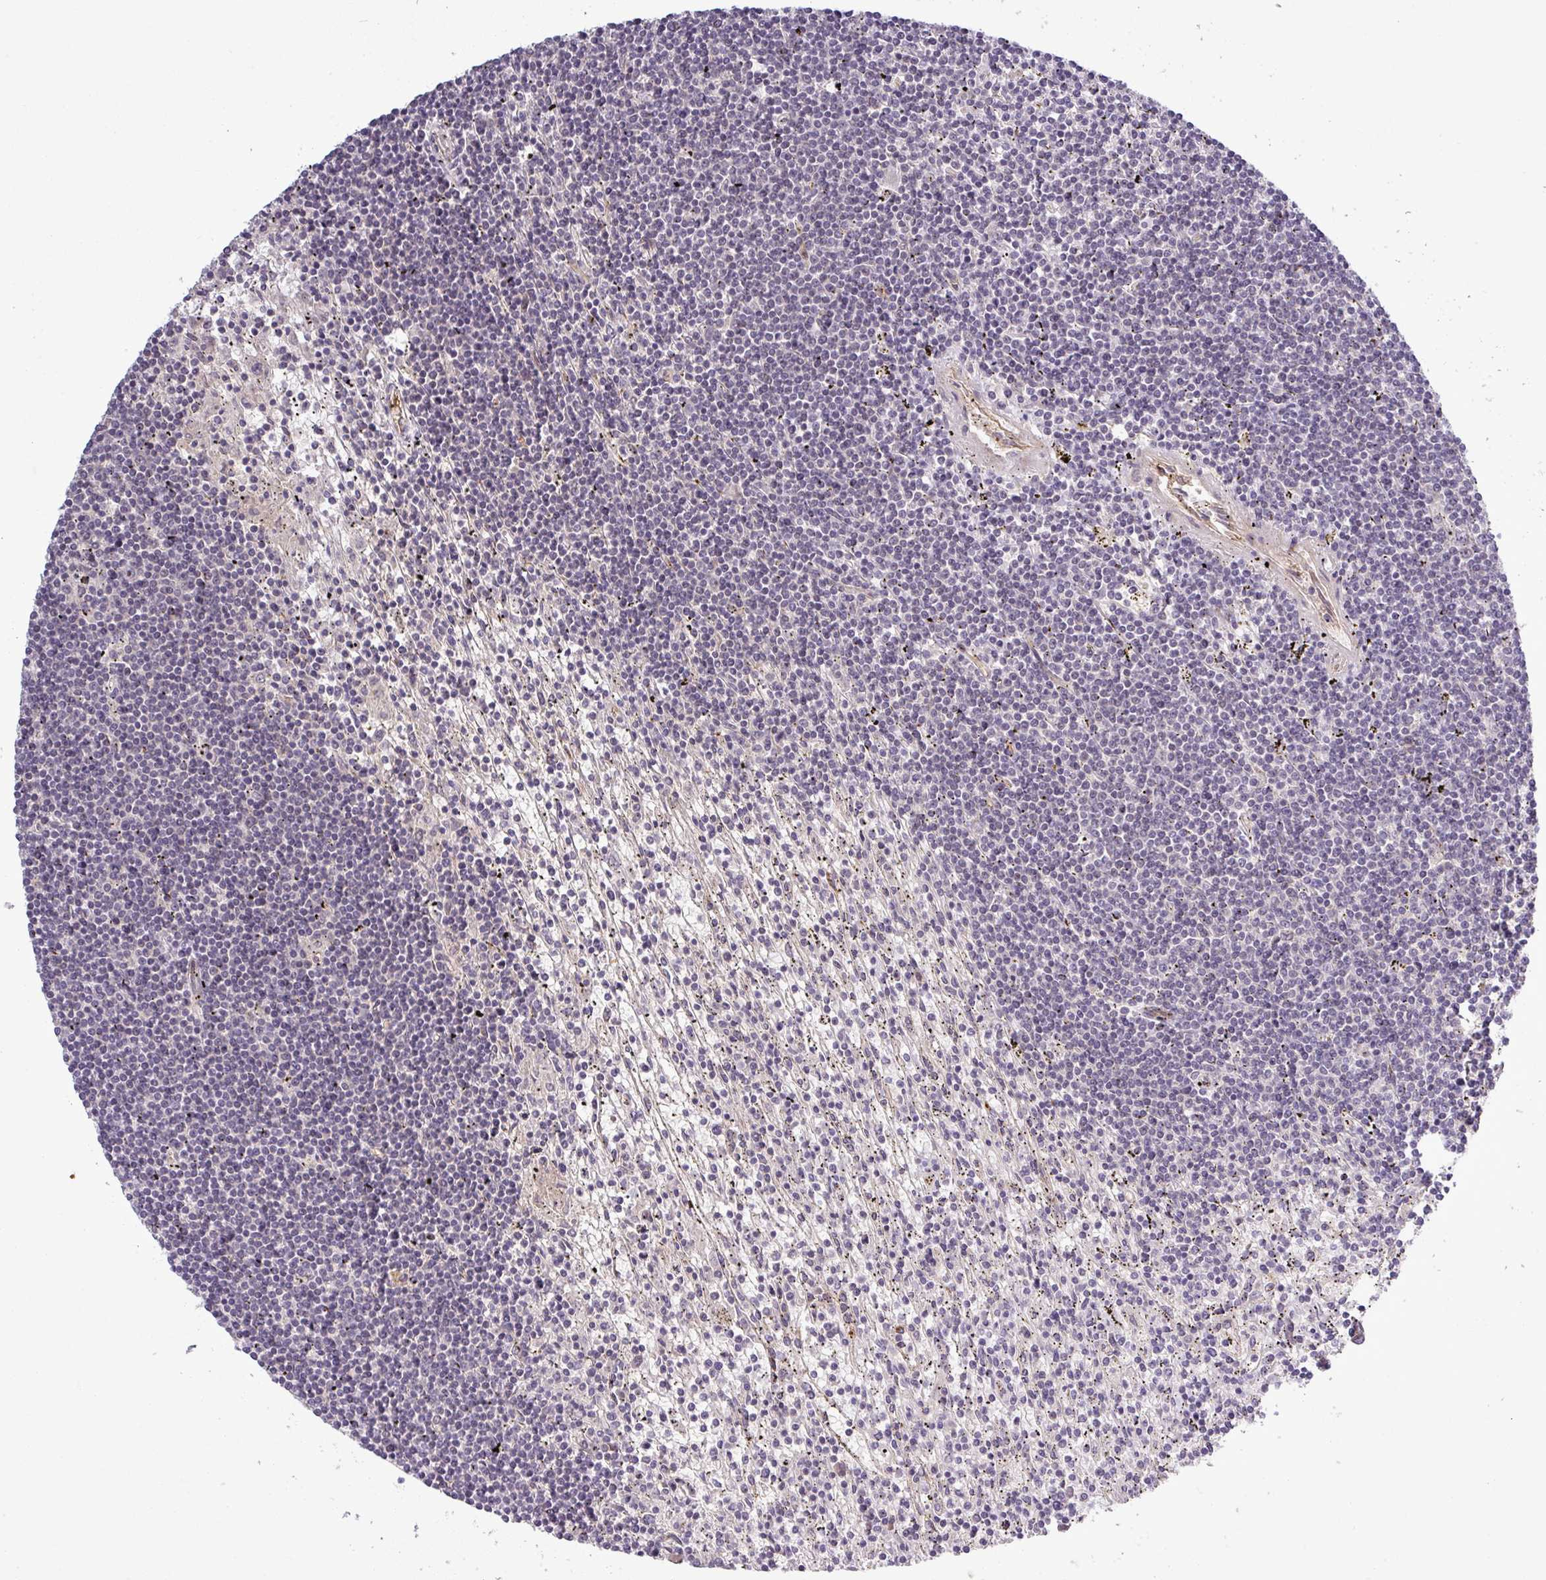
{"staining": {"intensity": "negative", "quantity": "none", "location": "none"}, "tissue": "lymphoma", "cell_type": "Tumor cells", "image_type": "cancer", "snomed": [{"axis": "morphology", "description": "Malignant lymphoma, non-Hodgkin's type, Low grade"}, {"axis": "topography", "description": "Spleen"}], "caption": "Lymphoma was stained to show a protein in brown. There is no significant expression in tumor cells.", "gene": "PCDH1", "patient": {"sex": "male", "age": 76}}